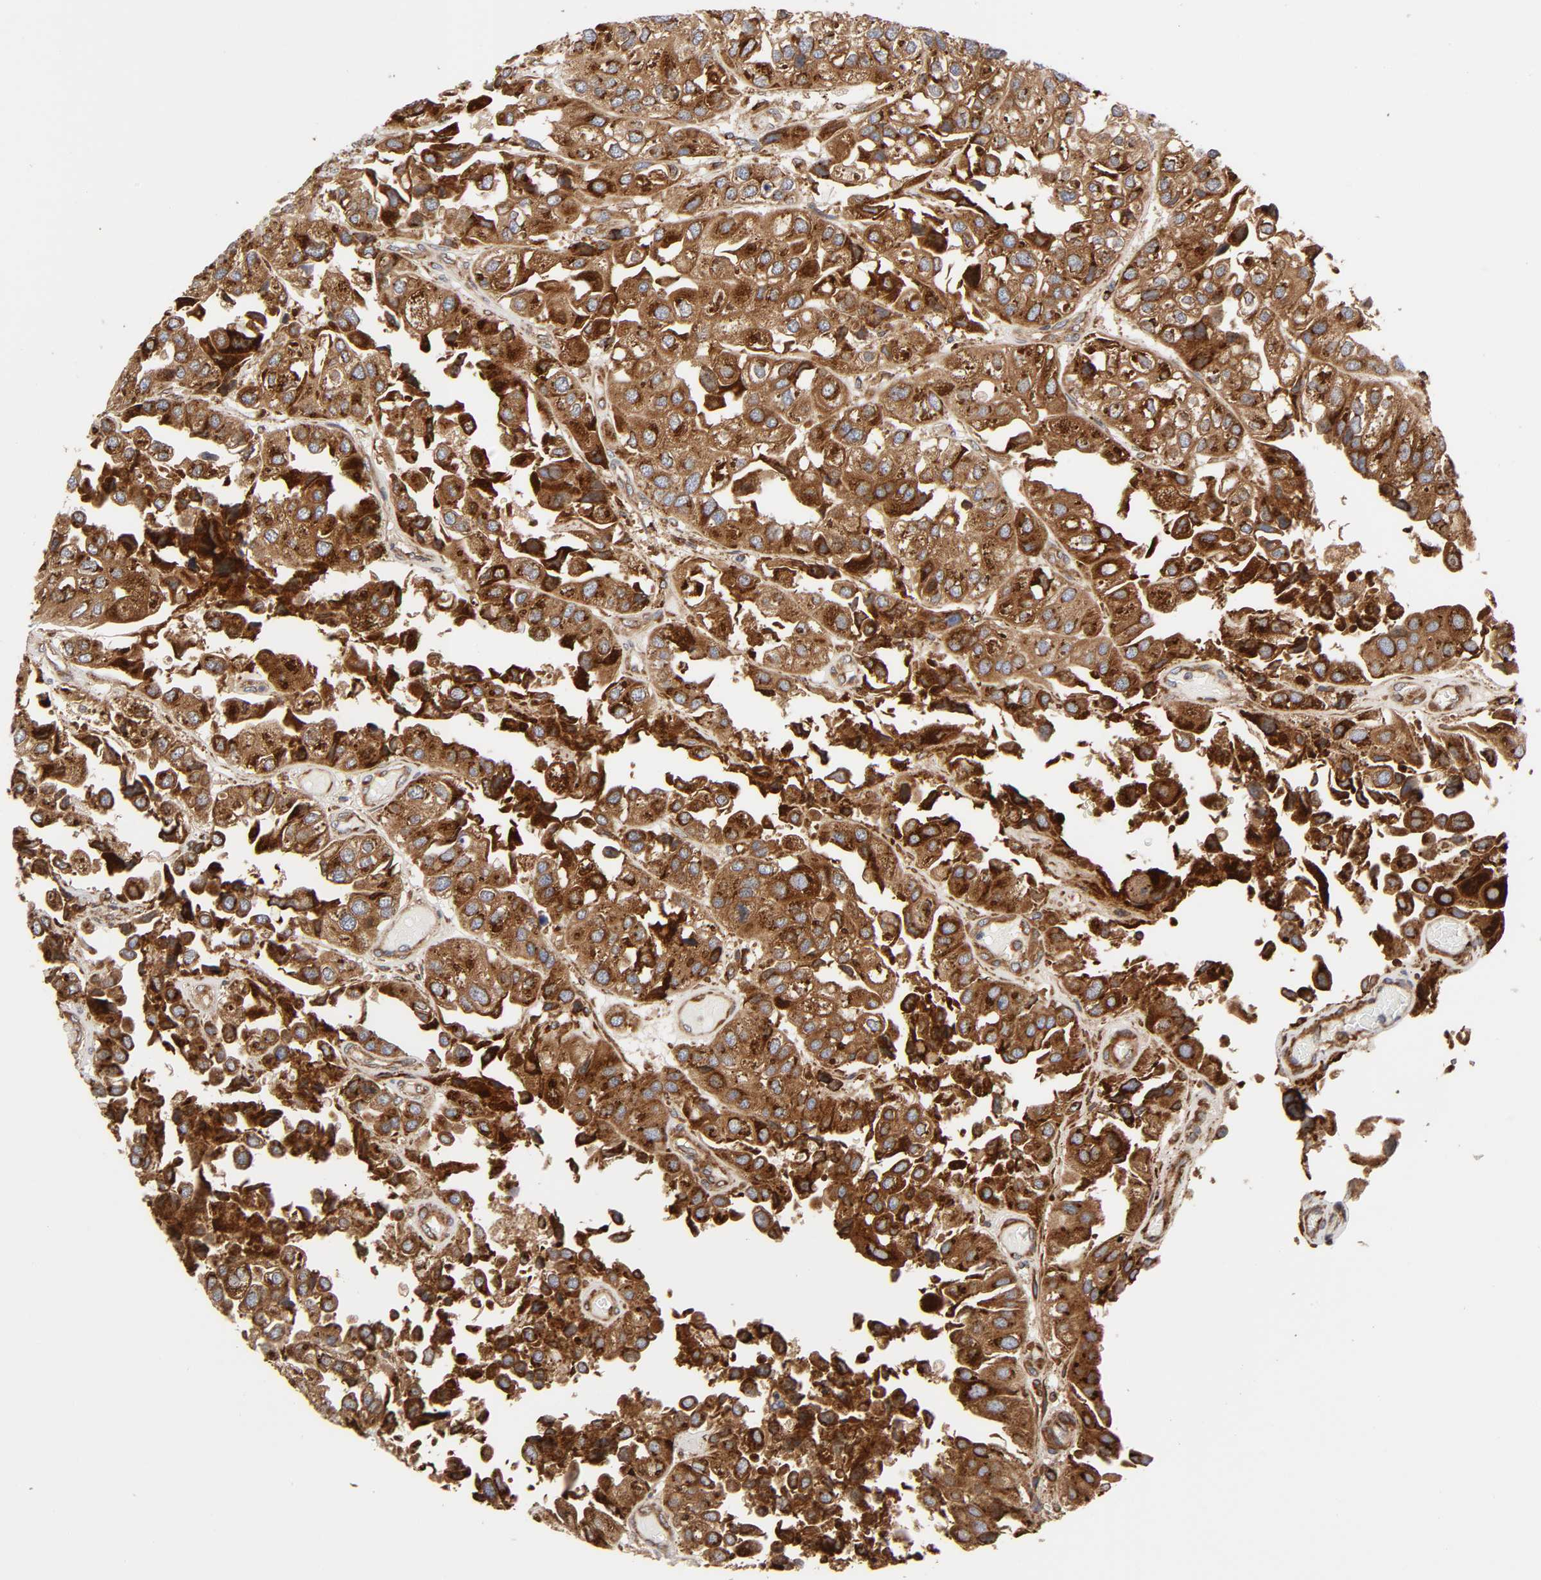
{"staining": {"intensity": "strong", "quantity": ">75%", "location": "cytoplasmic/membranous"}, "tissue": "urothelial cancer", "cell_type": "Tumor cells", "image_type": "cancer", "snomed": [{"axis": "morphology", "description": "Urothelial carcinoma, High grade"}, {"axis": "topography", "description": "Urinary bladder"}], "caption": "High-magnification brightfield microscopy of high-grade urothelial carcinoma stained with DAB (brown) and counterstained with hematoxylin (blue). tumor cells exhibit strong cytoplasmic/membranous staining is identified in about>75% of cells. (DAB = brown stain, brightfield microscopy at high magnification).", "gene": "GNPTG", "patient": {"sex": "female", "age": 64}}